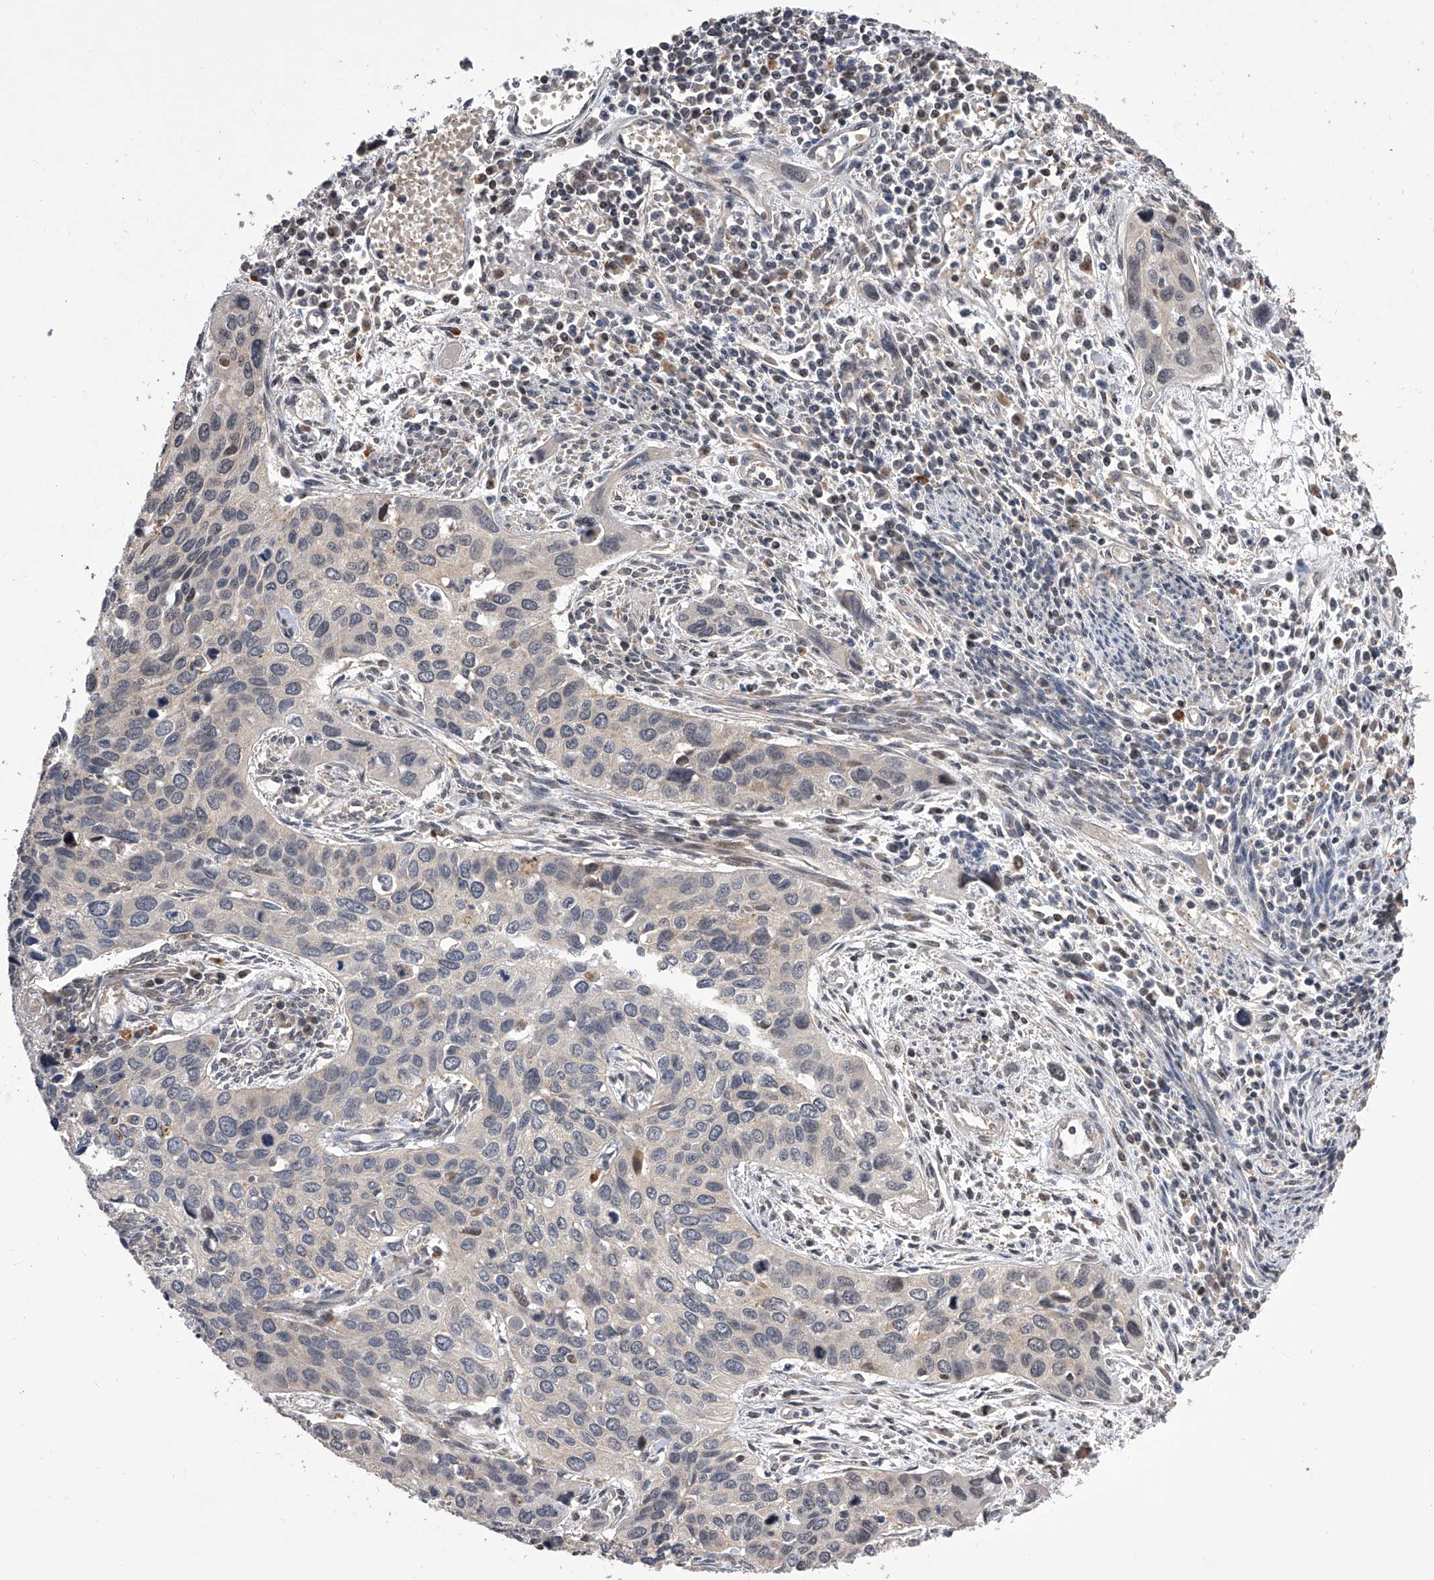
{"staining": {"intensity": "negative", "quantity": "none", "location": "none"}, "tissue": "cervical cancer", "cell_type": "Tumor cells", "image_type": "cancer", "snomed": [{"axis": "morphology", "description": "Squamous cell carcinoma, NOS"}, {"axis": "topography", "description": "Cervix"}], "caption": "An immunohistochemistry micrograph of squamous cell carcinoma (cervical) is shown. There is no staining in tumor cells of squamous cell carcinoma (cervical).", "gene": "GMDS", "patient": {"sex": "female", "age": 55}}